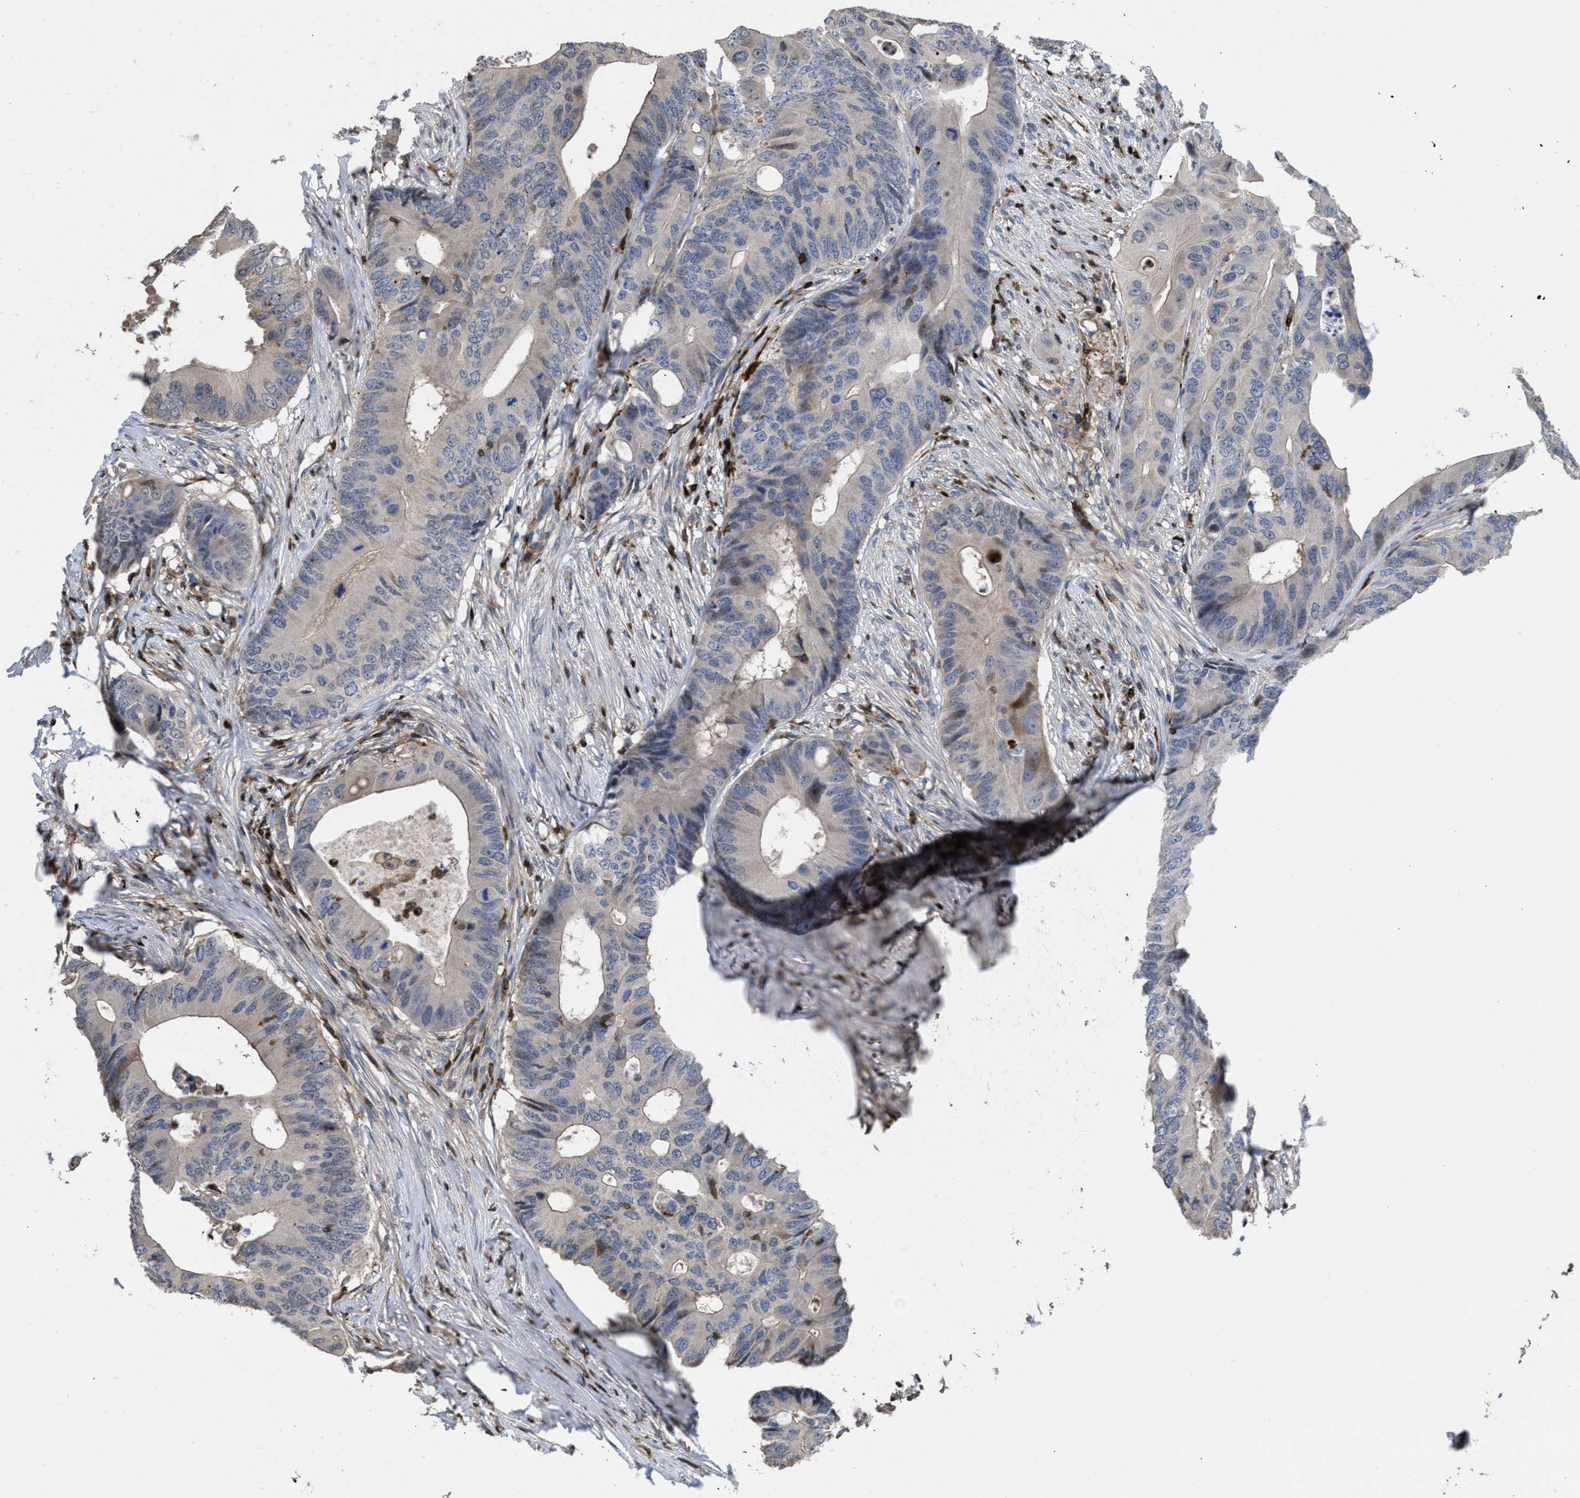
{"staining": {"intensity": "weak", "quantity": "<25%", "location": "cytoplasmic/membranous"}, "tissue": "colorectal cancer", "cell_type": "Tumor cells", "image_type": "cancer", "snomed": [{"axis": "morphology", "description": "Adenocarcinoma, NOS"}, {"axis": "topography", "description": "Colon"}], "caption": "An immunohistochemistry photomicrograph of colorectal cancer (adenocarcinoma) is shown. There is no staining in tumor cells of colorectal cancer (adenocarcinoma).", "gene": "PTPRE", "patient": {"sex": "male", "age": 71}}